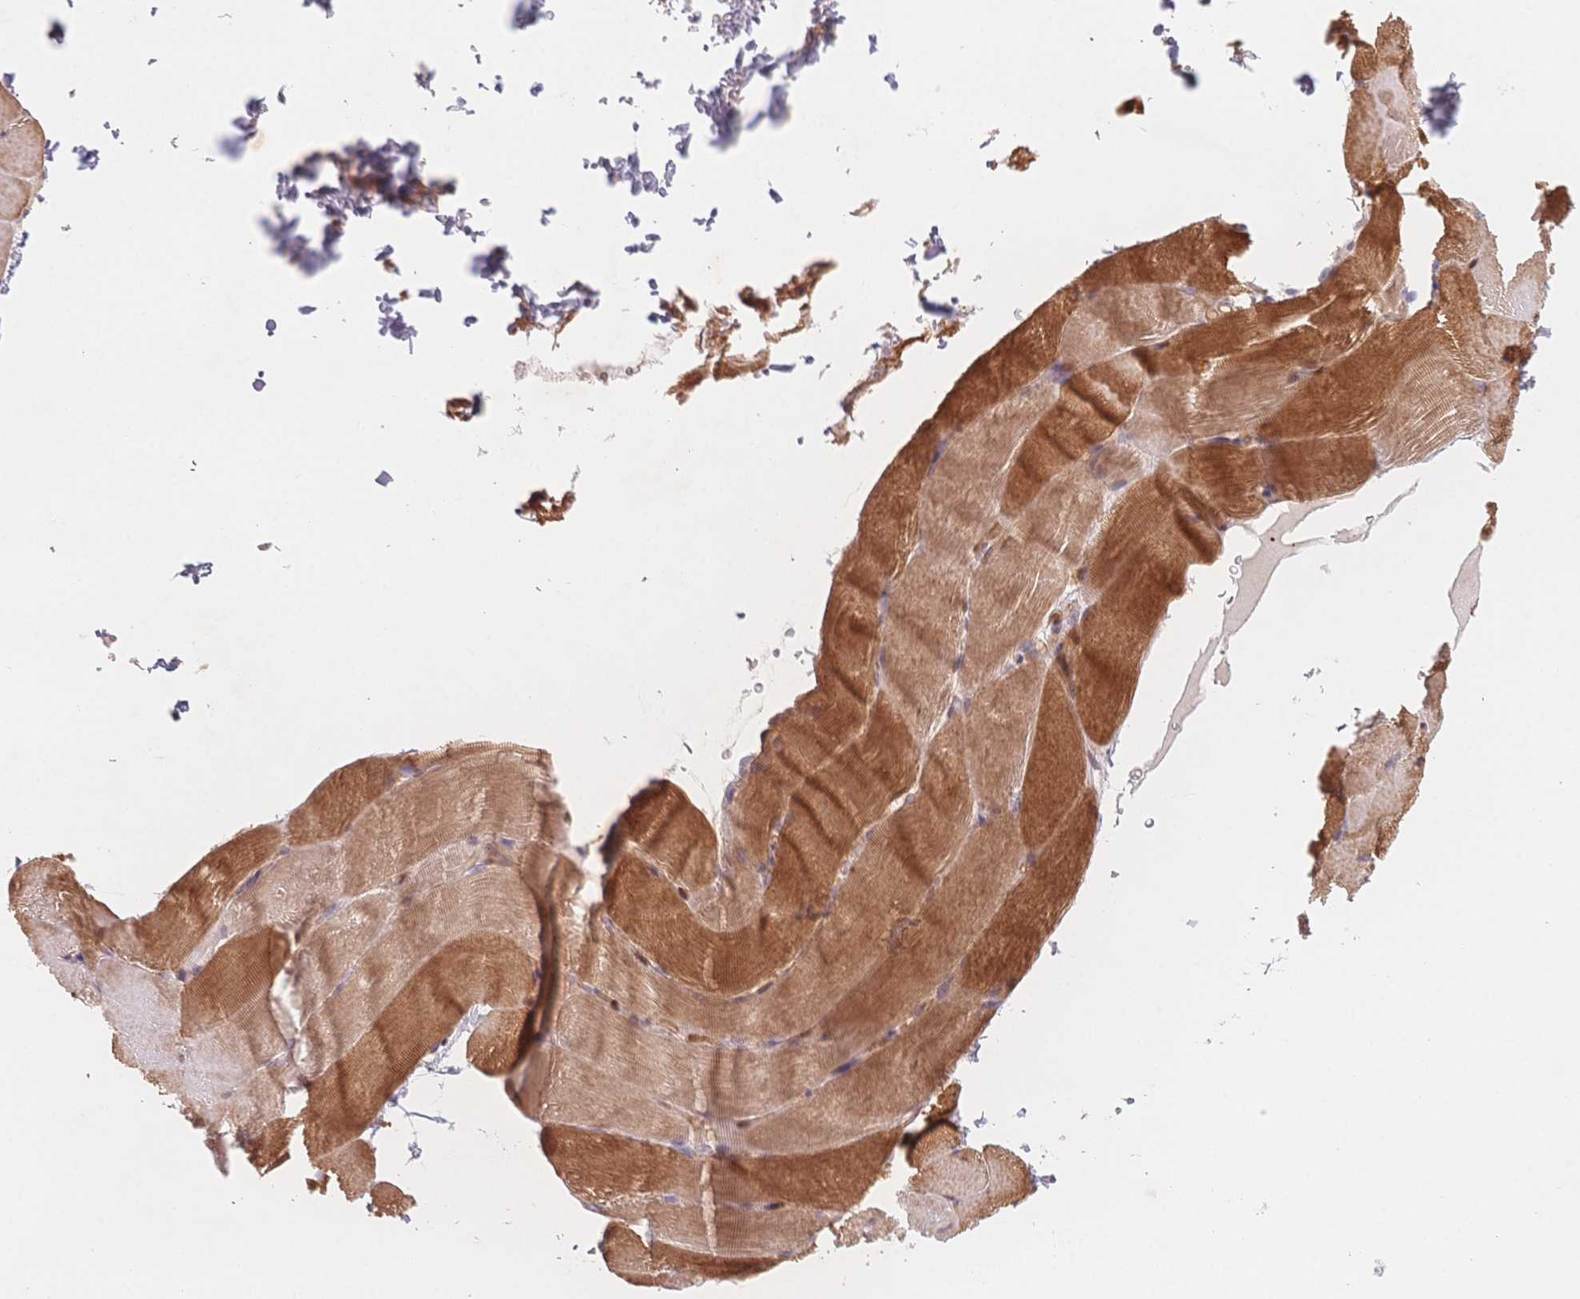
{"staining": {"intensity": "moderate", "quantity": ">75%", "location": "cytoplasmic/membranous"}, "tissue": "skeletal muscle", "cell_type": "Myocytes", "image_type": "normal", "snomed": [{"axis": "morphology", "description": "Normal tissue, NOS"}, {"axis": "topography", "description": "Skeletal muscle"}], "caption": "Brown immunohistochemical staining in benign human skeletal muscle displays moderate cytoplasmic/membranous staining in about >75% of myocytes.", "gene": "C12orf75", "patient": {"sex": "female", "age": 37}}